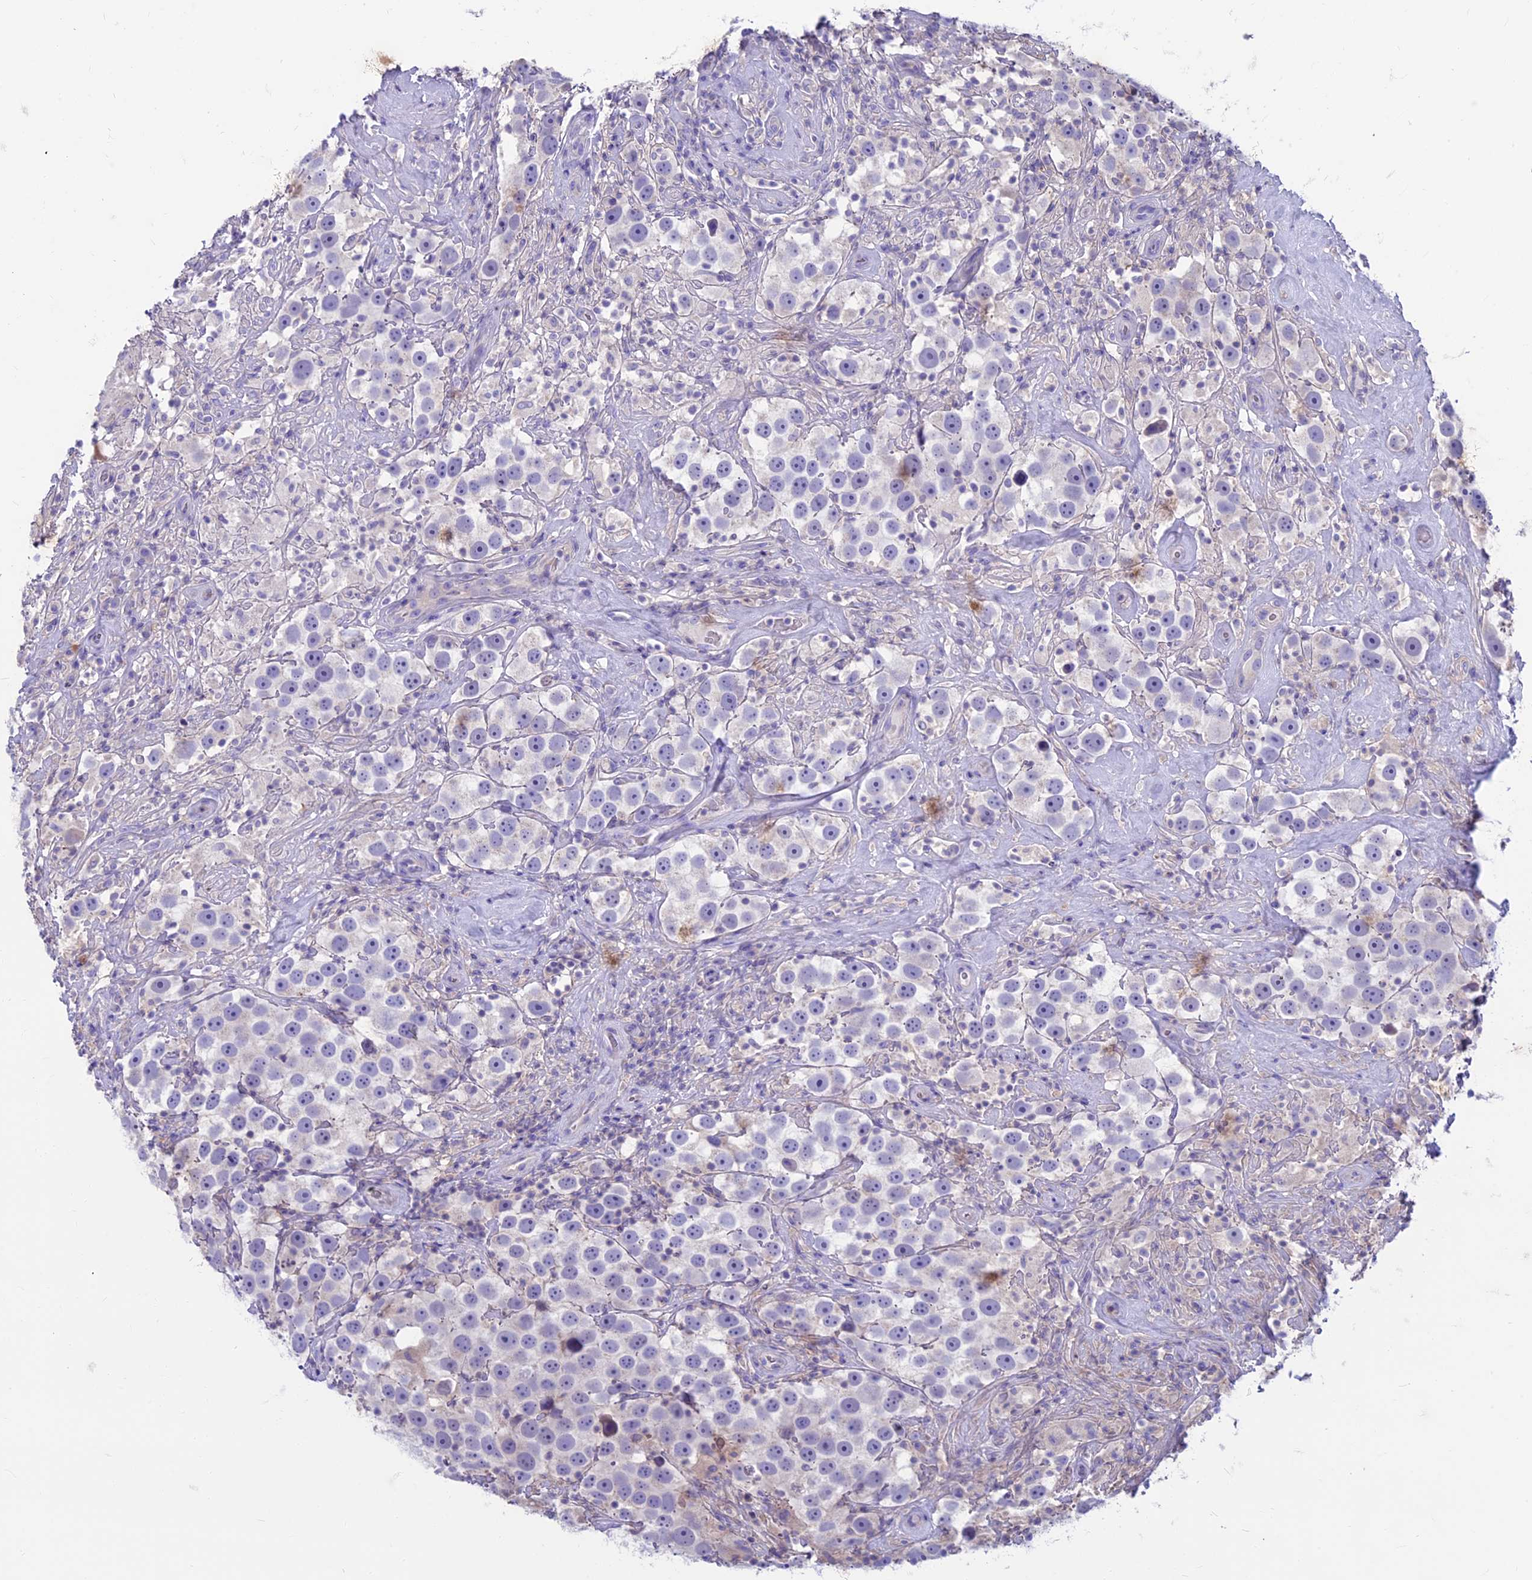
{"staining": {"intensity": "negative", "quantity": "none", "location": "none"}, "tissue": "testis cancer", "cell_type": "Tumor cells", "image_type": "cancer", "snomed": [{"axis": "morphology", "description": "Seminoma, NOS"}, {"axis": "topography", "description": "Testis"}], "caption": "Testis seminoma was stained to show a protein in brown. There is no significant positivity in tumor cells. (DAB immunohistochemistry with hematoxylin counter stain).", "gene": "CDAN1", "patient": {"sex": "male", "age": 49}}